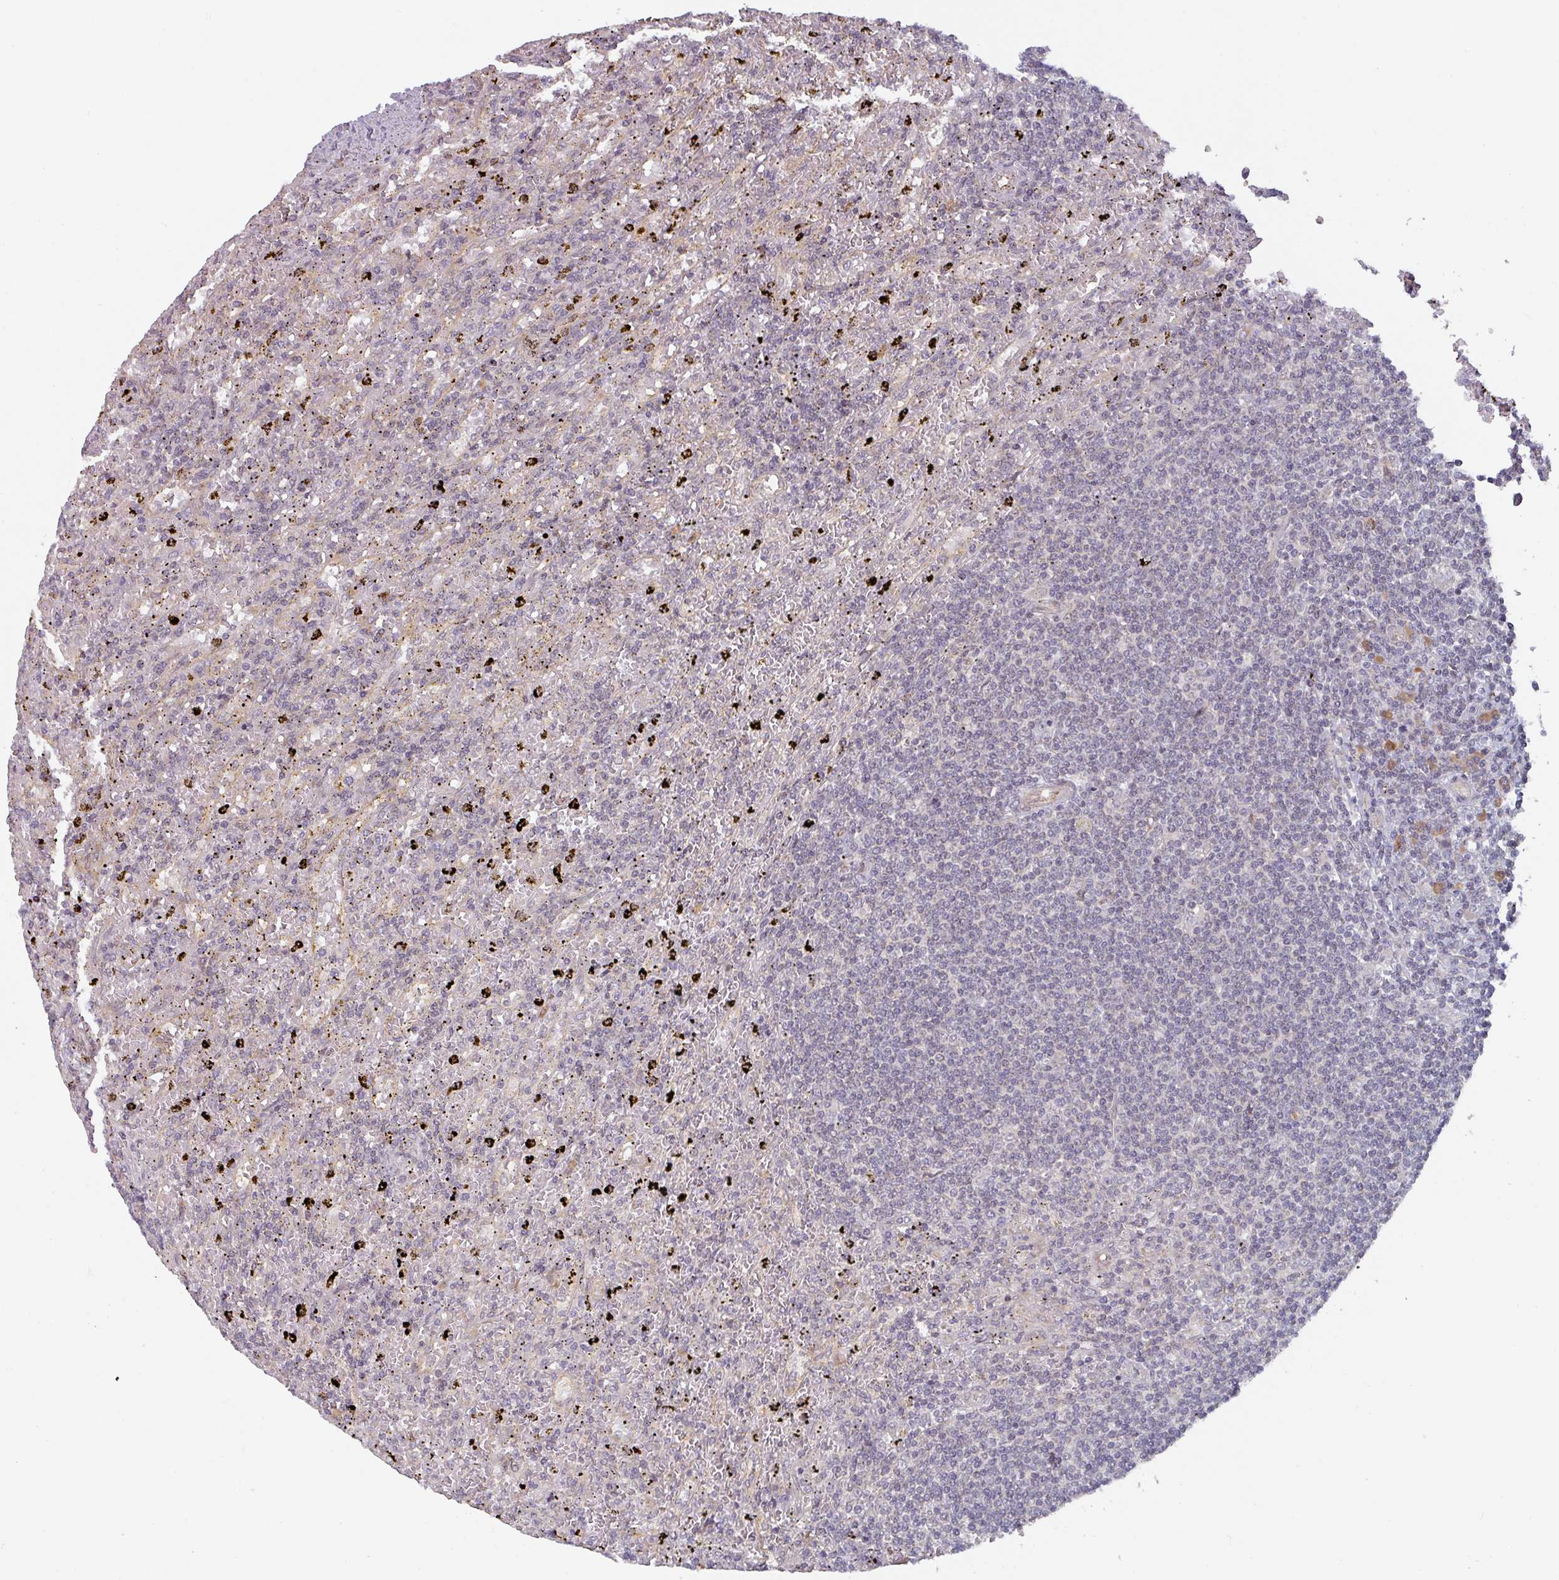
{"staining": {"intensity": "negative", "quantity": "none", "location": "none"}, "tissue": "lymphoma", "cell_type": "Tumor cells", "image_type": "cancer", "snomed": [{"axis": "morphology", "description": "Malignant lymphoma, non-Hodgkin's type, Low grade"}, {"axis": "topography", "description": "Spleen"}], "caption": "Immunohistochemistry (IHC) image of neoplastic tissue: human lymphoma stained with DAB (3,3'-diaminobenzidine) reveals no significant protein staining in tumor cells.", "gene": "TAPT1", "patient": {"sex": "male", "age": 76}}